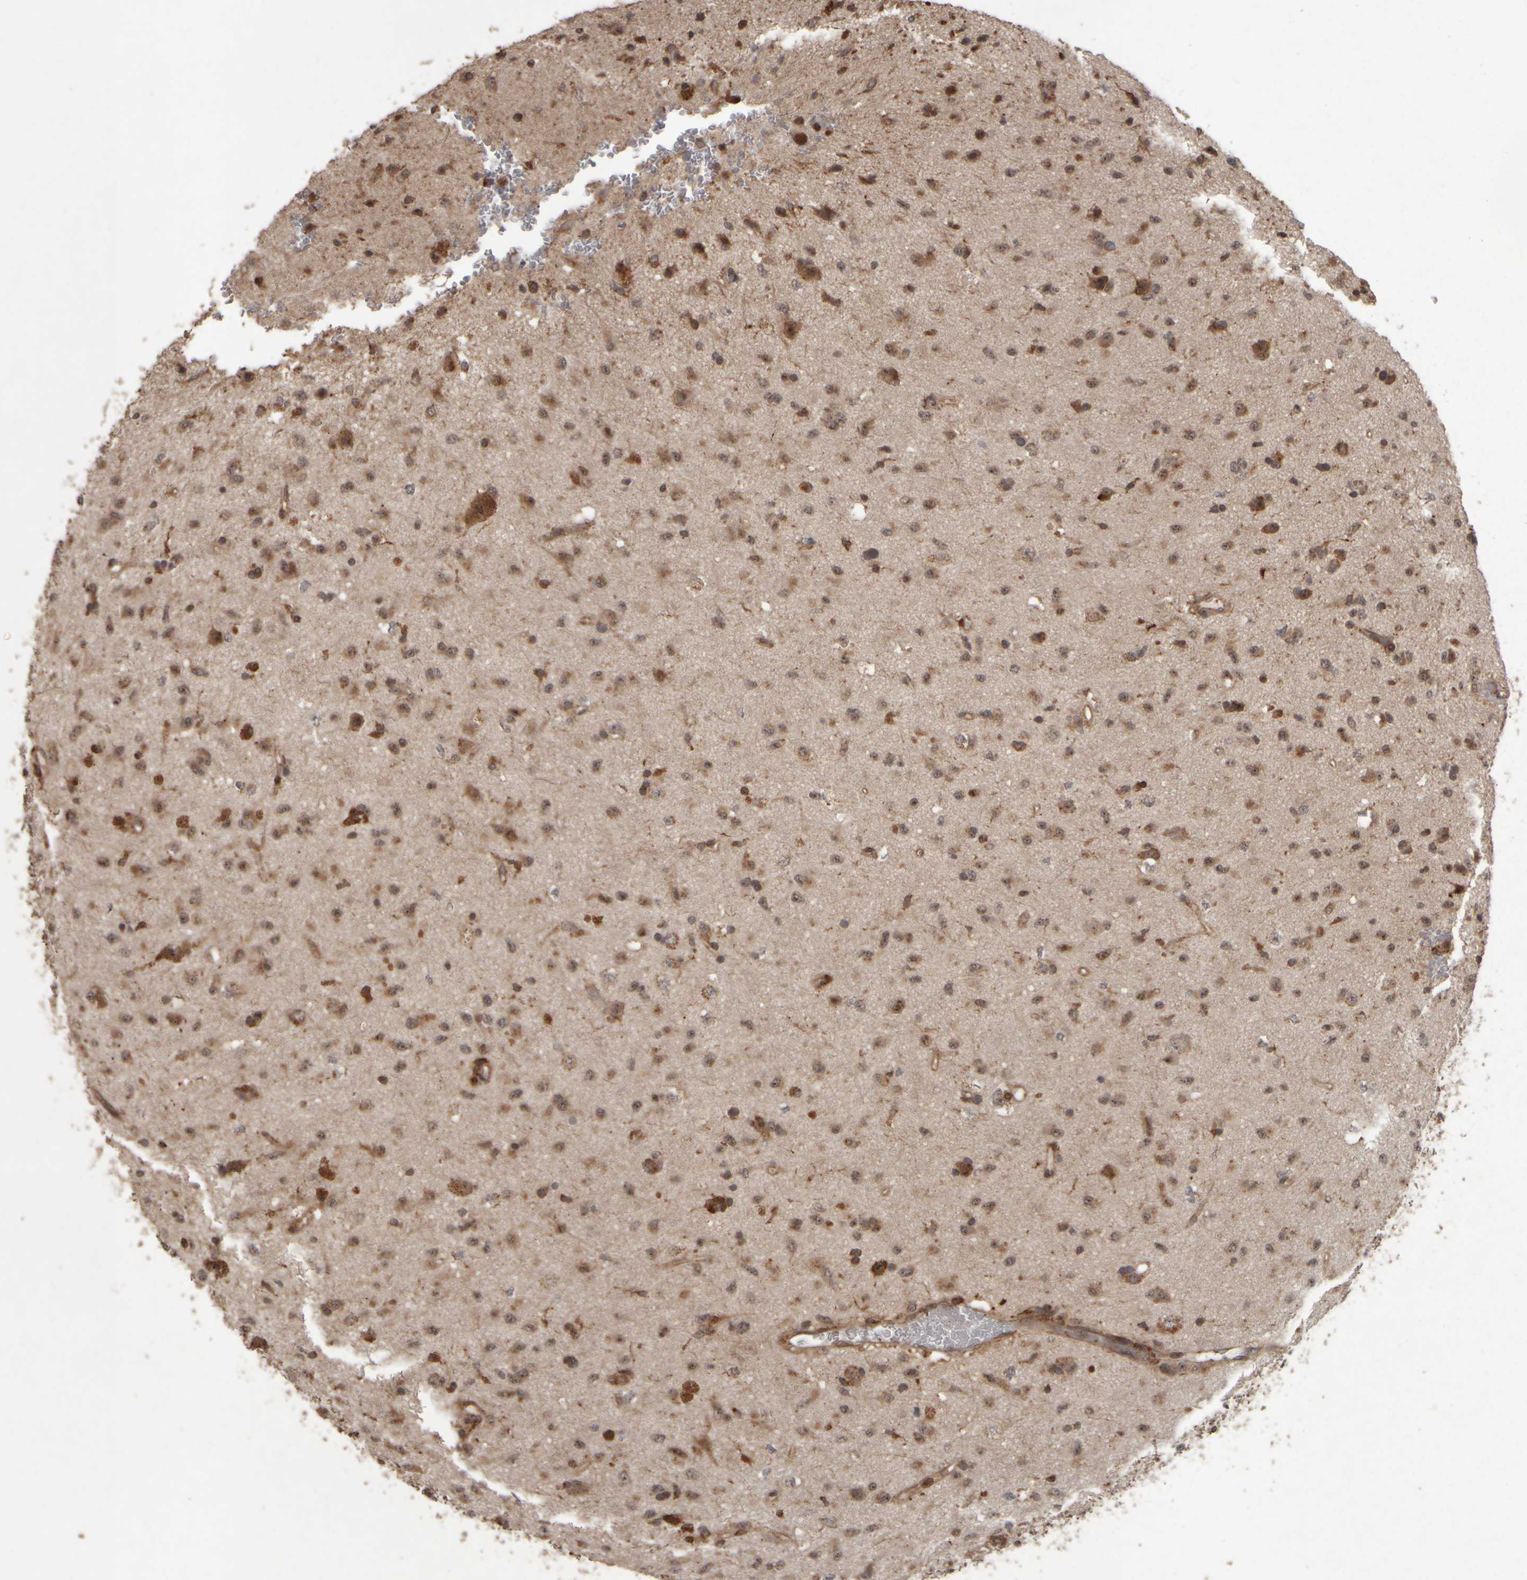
{"staining": {"intensity": "moderate", "quantity": ">75%", "location": "cytoplasmic/membranous"}, "tissue": "glioma", "cell_type": "Tumor cells", "image_type": "cancer", "snomed": [{"axis": "morphology", "description": "Glioma, malignant, Low grade"}, {"axis": "topography", "description": "Brain"}], "caption": "Immunohistochemical staining of human malignant glioma (low-grade) reveals medium levels of moderate cytoplasmic/membranous protein staining in approximately >75% of tumor cells.", "gene": "AGBL3", "patient": {"sex": "male", "age": 77}}